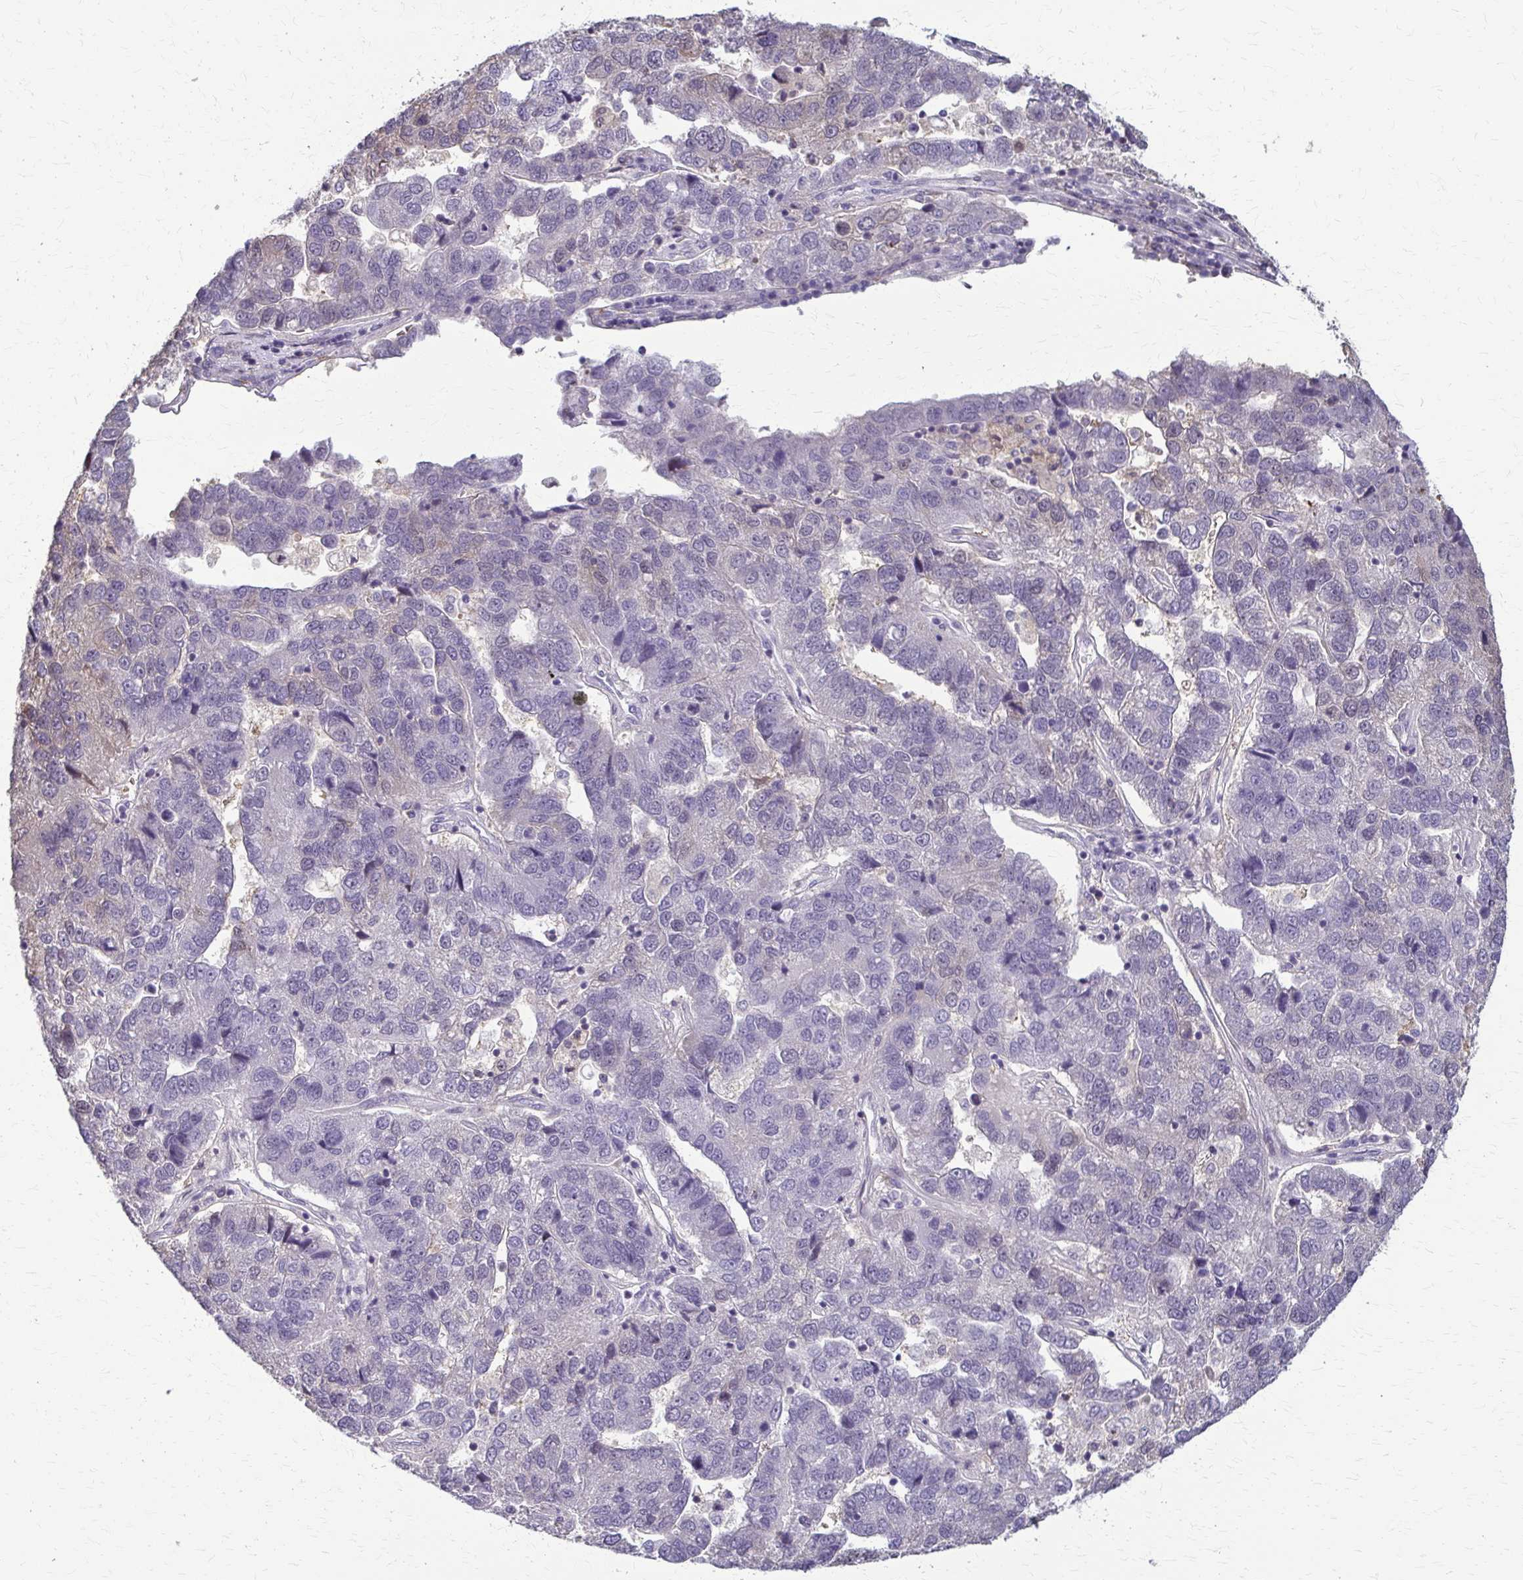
{"staining": {"intensity": "negative", "quantity": "none", "location": "none"}, "tissue": "pancreatic cancer", "cell_type": "Tumor cells", "image_type": "cancer", "snomed": [{"axis": "morphology", "description": "Adenocarcinoma, NOS"}, {"axis": "topography", "description": "Pancreas"}], "caption": "This is an immunohistochemistry photomicrograph of adenocarcinoma (pancreatic). There is no expression in tumor cells.", "gene": "ZNF34", "patient": {"sex": "female", "age": 61}}